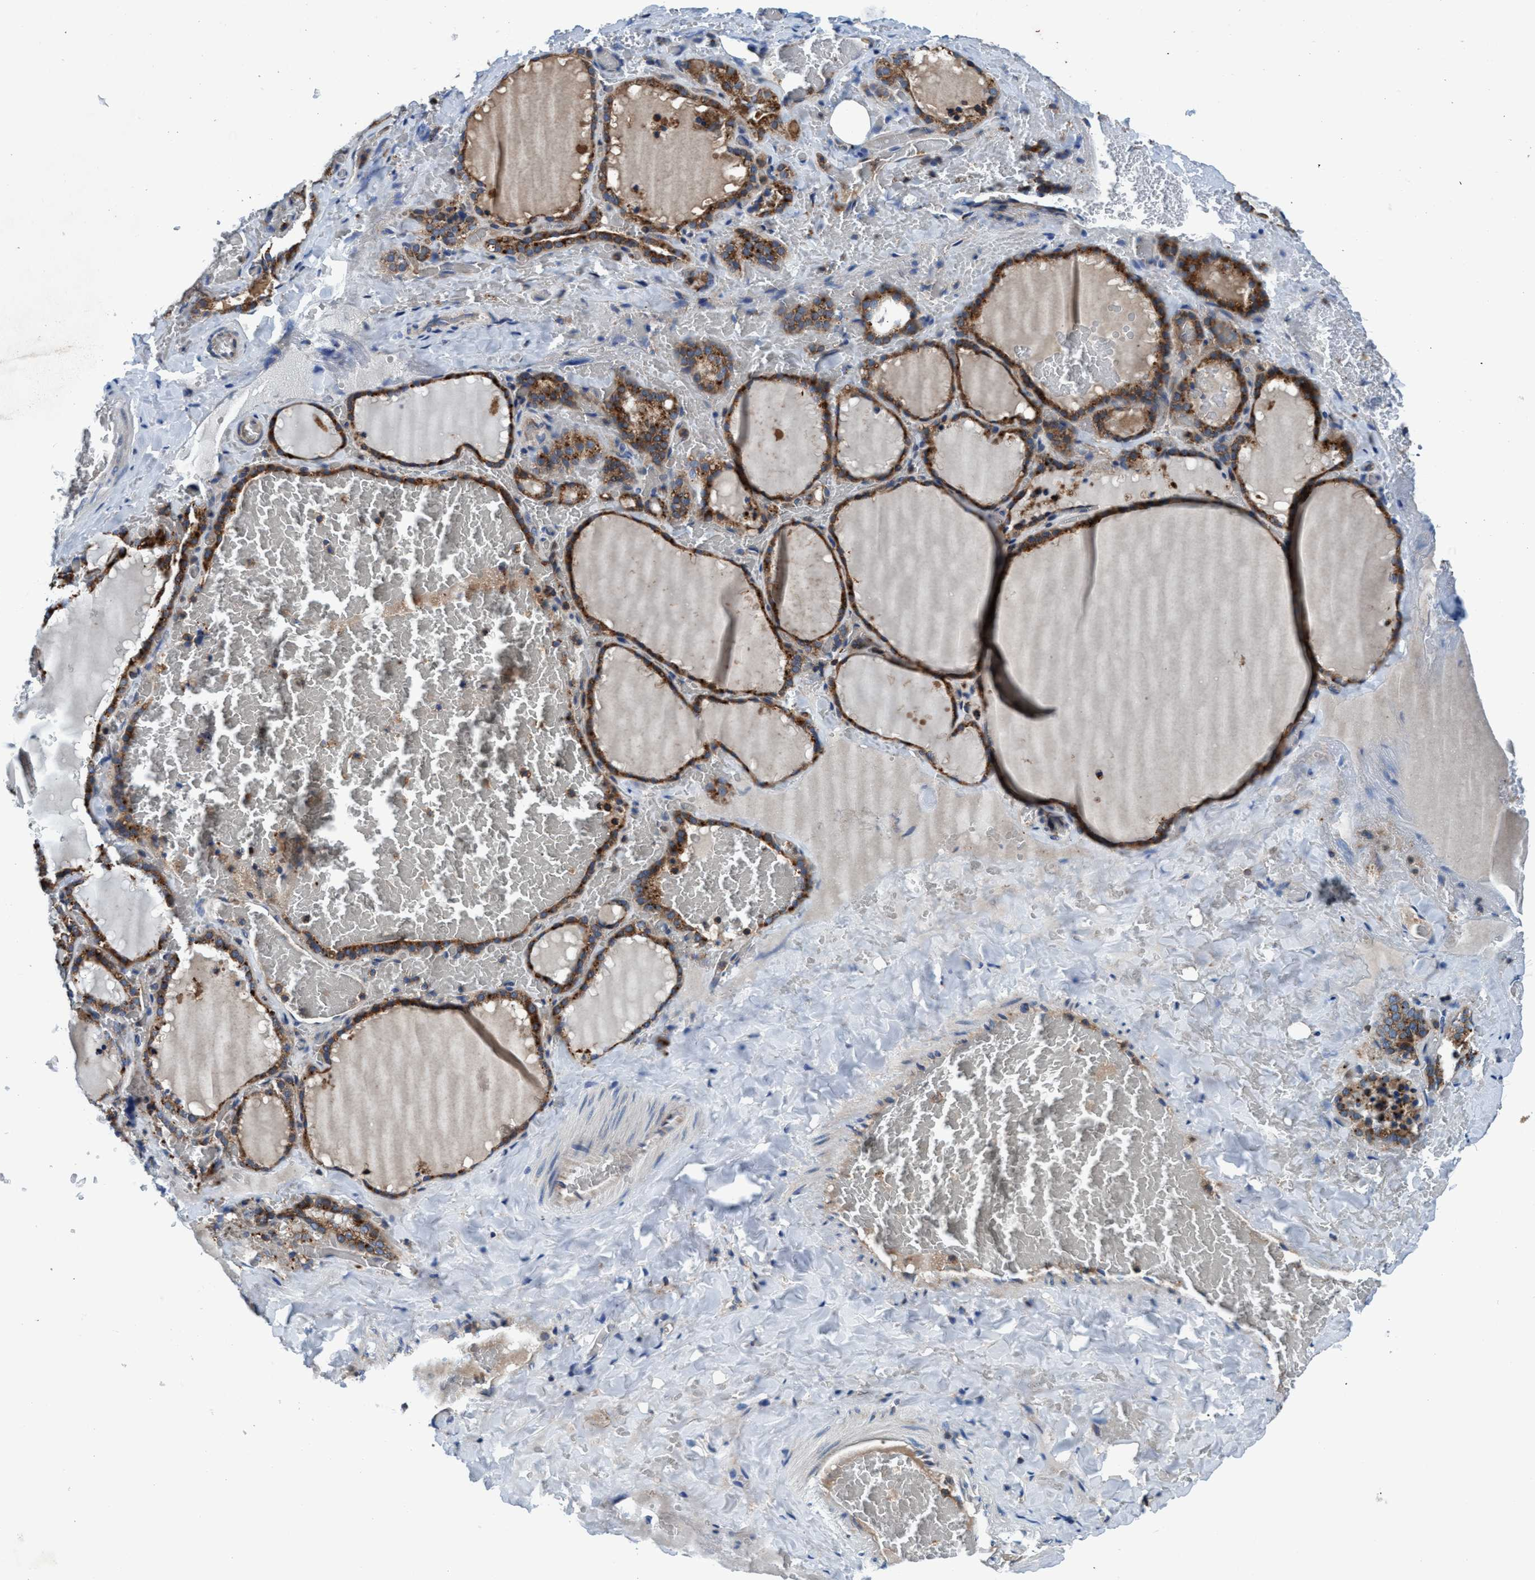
{"staining": {"intensity": "moderate", "quantity": ">75%", "location": "cytoplasmic/membranous"}, "tissue": "thyroid gland", "cell_type": "Glandular cells", "image_type": "normal", "snomed": [{"axis": "morphology", "description": "Normal tissue, NOS"}, {"axis": "topography", "description": "Thyroid gland"}], "caption": "Moderate cytoplasmic/membranous positivity for a protein is identified in approximately >75% of glandular cells of benign thyroid gland using immunohistochemistry.", "gene": "ENDOG", "patient": {"sex": "female", "age": 22}}